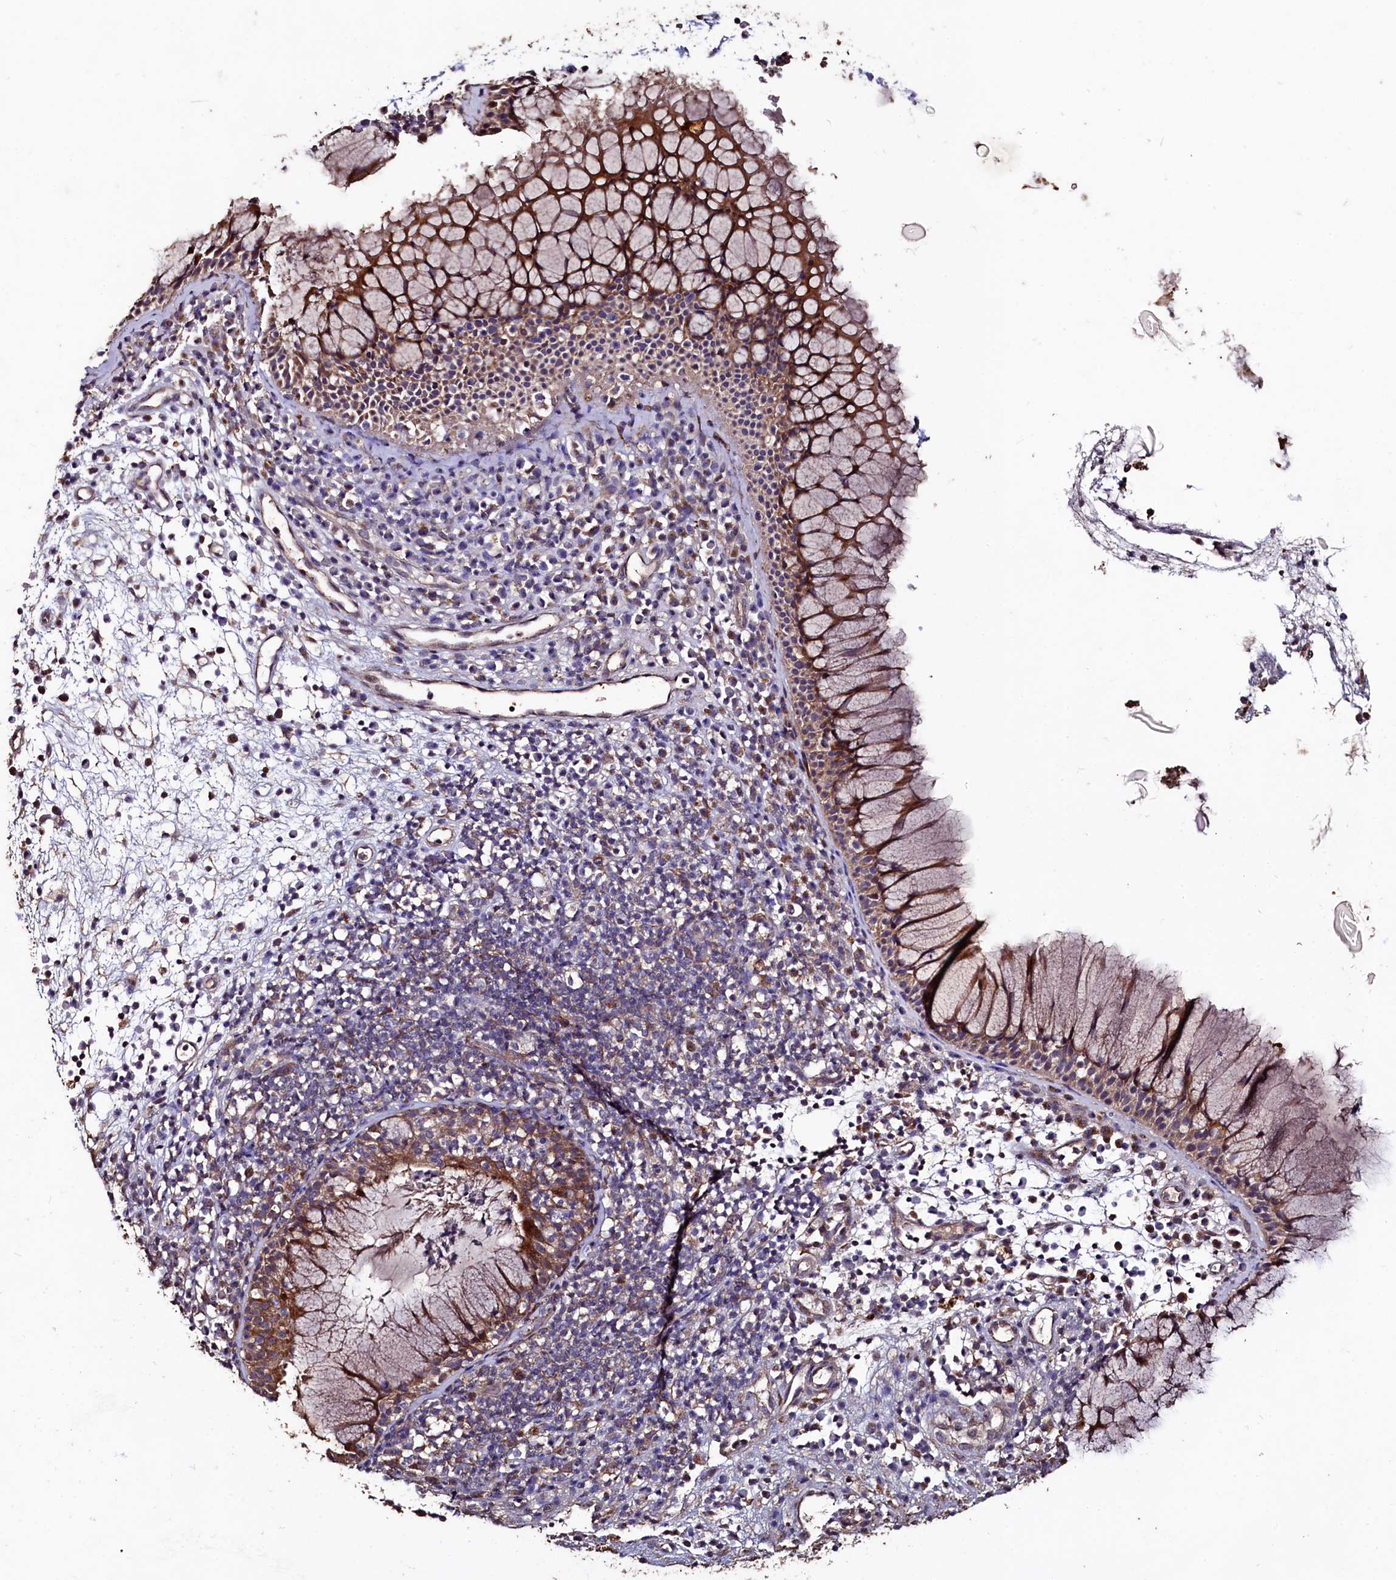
{"staining": {"intensity": "moderate", "quantity": "25%-75%", "location": "cytoplasmic/membranous"}, "tissue": "nasopharynx", "cell_type": "Respiratory epithelial cells", "image_type": "normal", "snomed": [{"axis": "morphology", "description": "Normal tissue, NOS"}, {"axis": "morphology", "description": "Inflammation, NOS"}, {"axis": "topography", "description": "Nasopharynx"}], "caption": "Immunohistochemistry of benign human nasopharynx shows medium levels of moderate cytoplasmic/membranous expression in approximately 25%-75% of respiratory epithelial cells.", "gene": "TMEM98", "patient": {"sex": "male", "age": 70}}